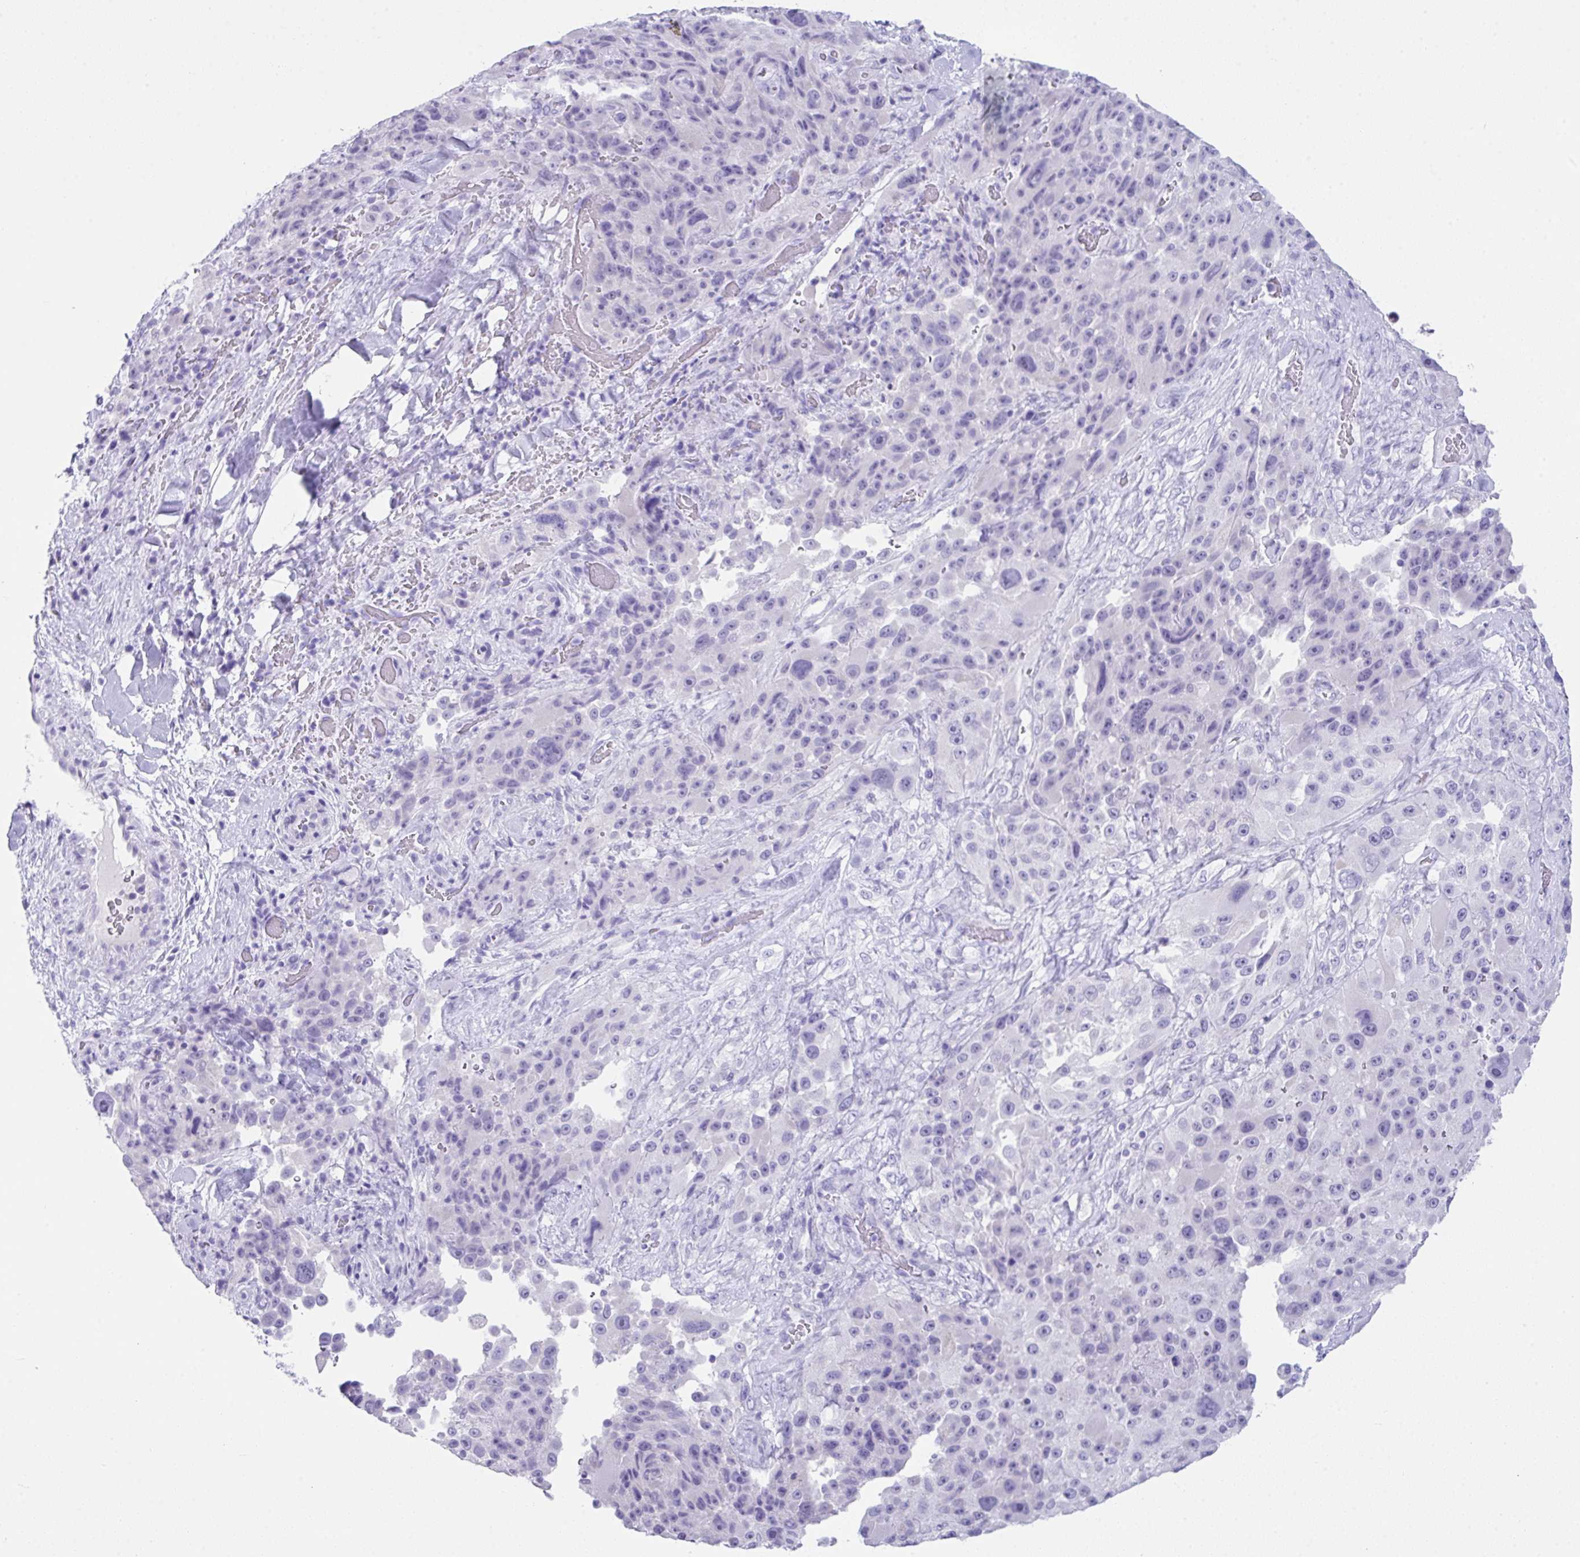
{"staining": {"intensity": "negative", "quantity": "none", "location": "none"}, "tissue": "melanoma", "cell_type": "Tumor cells", "image_type": "cancer", "snomed": [{"axis": "morphology", "description": "Malignant melanoma, Metastatic site"}, {"axis": "topography", "description": "Lymph node"}], "caption": "The immunohistochemistry (IHC) histopathology image has no significant positivity in tumor cells of malignant melanoma (metastatic site) tissue.", "gene": "LGALS4", "patient": {"sex": "male", "age": 62}}